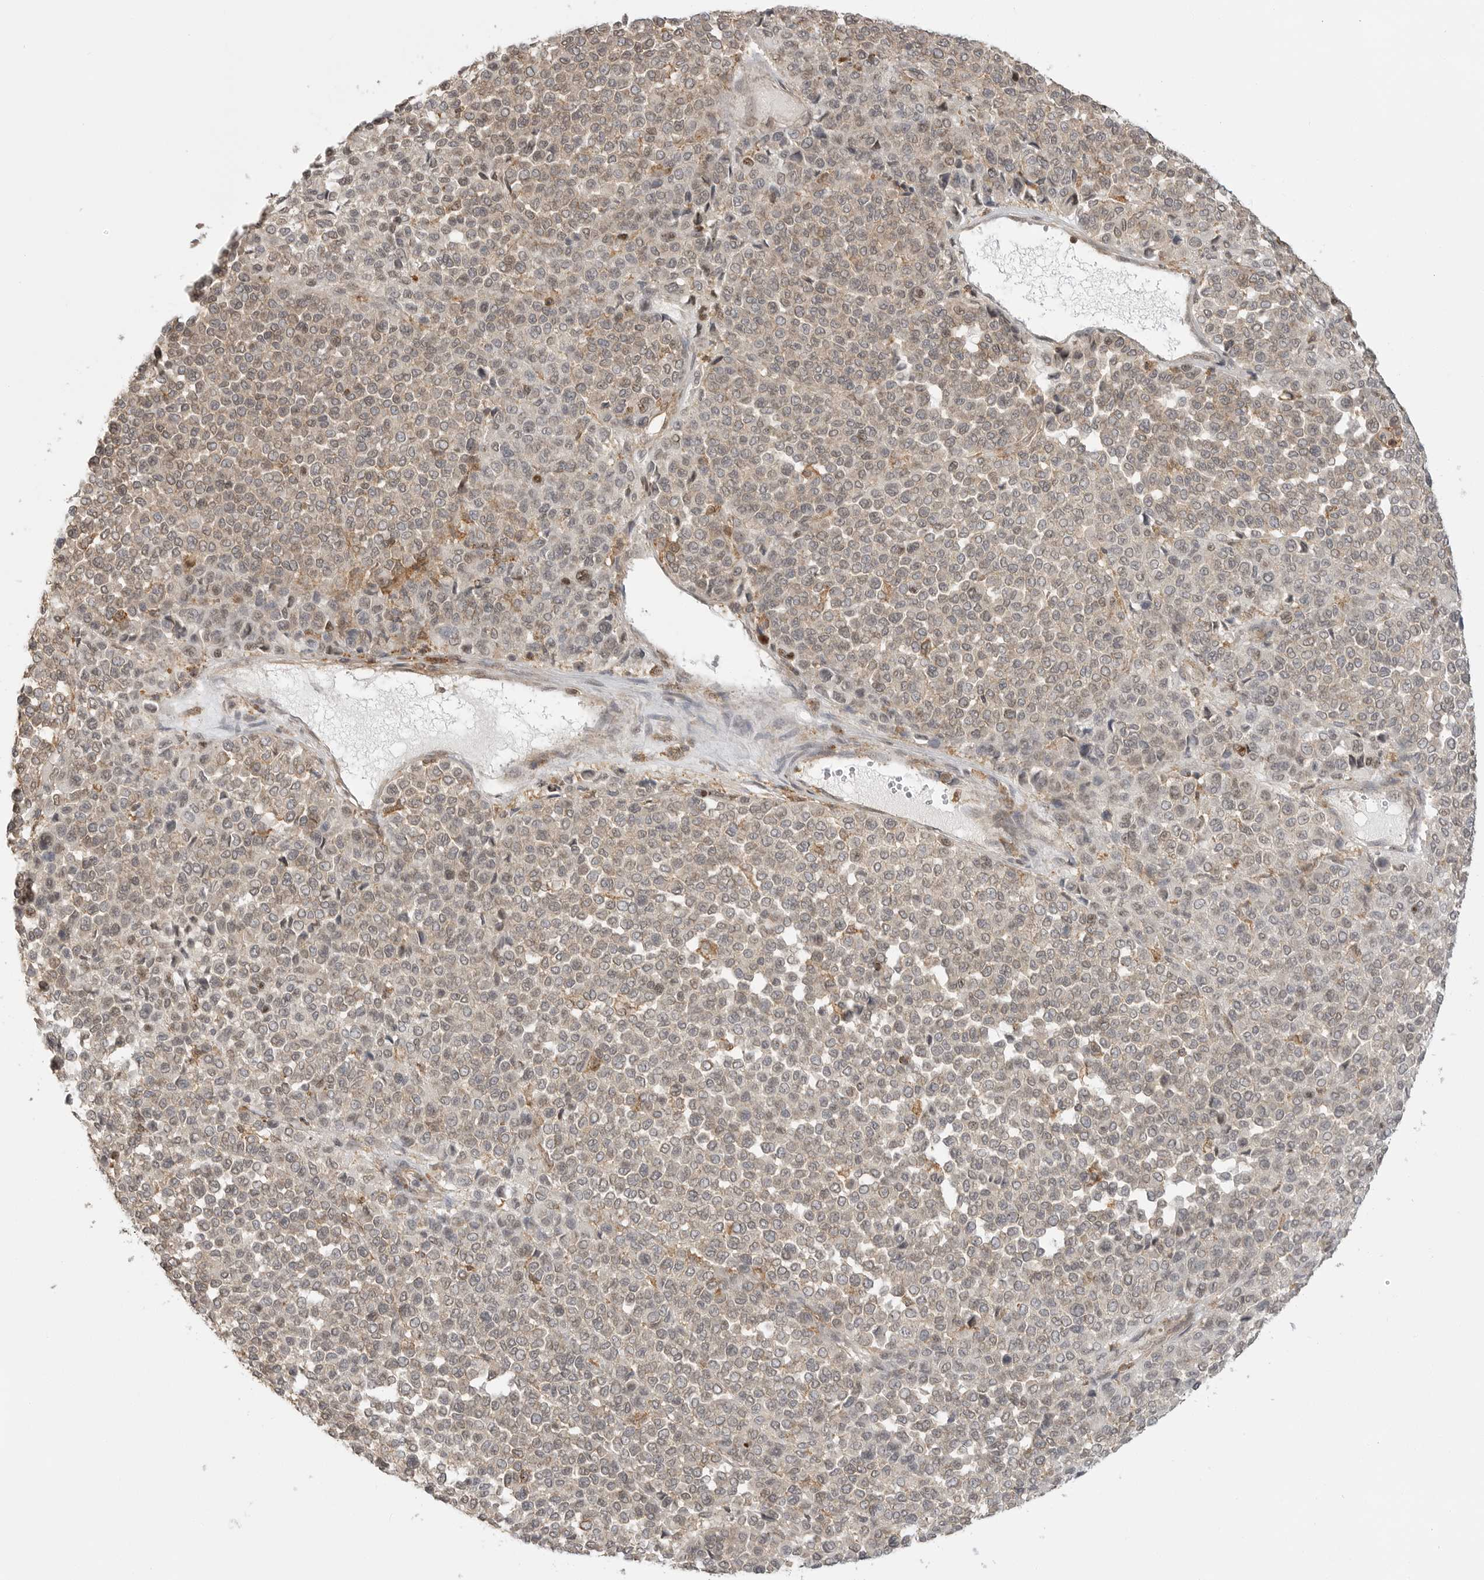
{"staining": {"intensity": "weak", "quantity": "25%-75%", "location": "cytoplasmic/membranous"}, "tissue": "melanoma", "cell_type": "Tumor cells", "image_type": "cancer", "snomed": [{"axis": "morphology", "description": "Malignant melanoma, Metastatic site"}, {"axis": "topography", "description": "Pancreas"}], "caption": "Malignant melanoma (metastatic site) tissue displays weak cytoplasmic/membranous staining in approximately 25%-75% of tumor cells", "gene": "GPC2", "patient": {"sex": "female", "age": 30}}